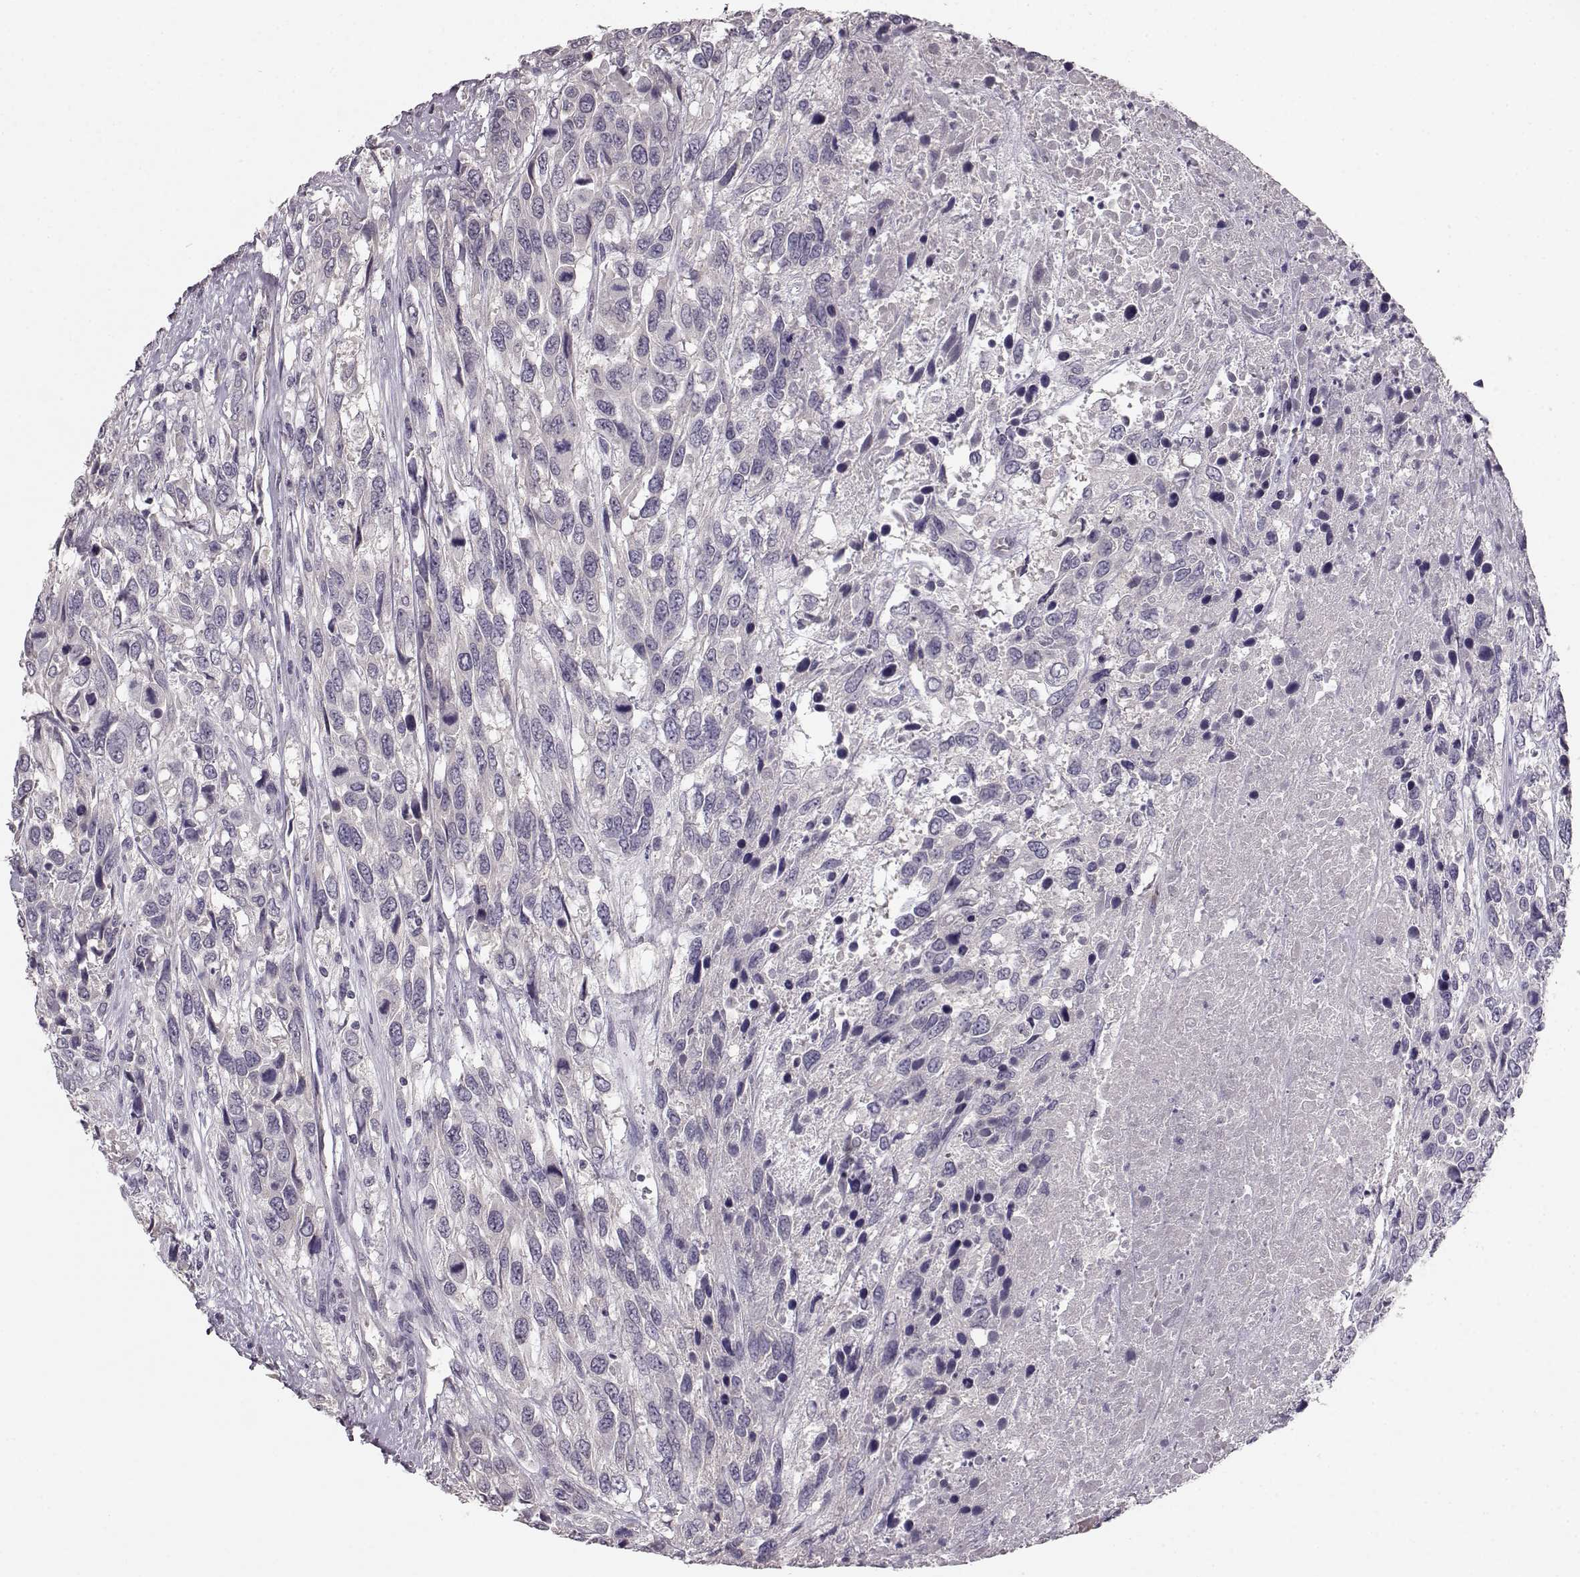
{"staining": {"intensity": "negative", "quantity": "none", "location": "none"}, "tissue": "urothelial cancer", "cell_type": "Tumor cells", "image_type": "cancer", "snomed": [{"axis": "morphology", "description": "Urothelial carcinoma, High grade"}, {"axis": "topography", "description": "Urinary bladder"}], "caption": "Protein analysis of high-grade urothelial carcinoma exhibits no significant staining in tumor cells.", "gene": "BFSP2", "patient": {"sex": "female", "age": 70}}